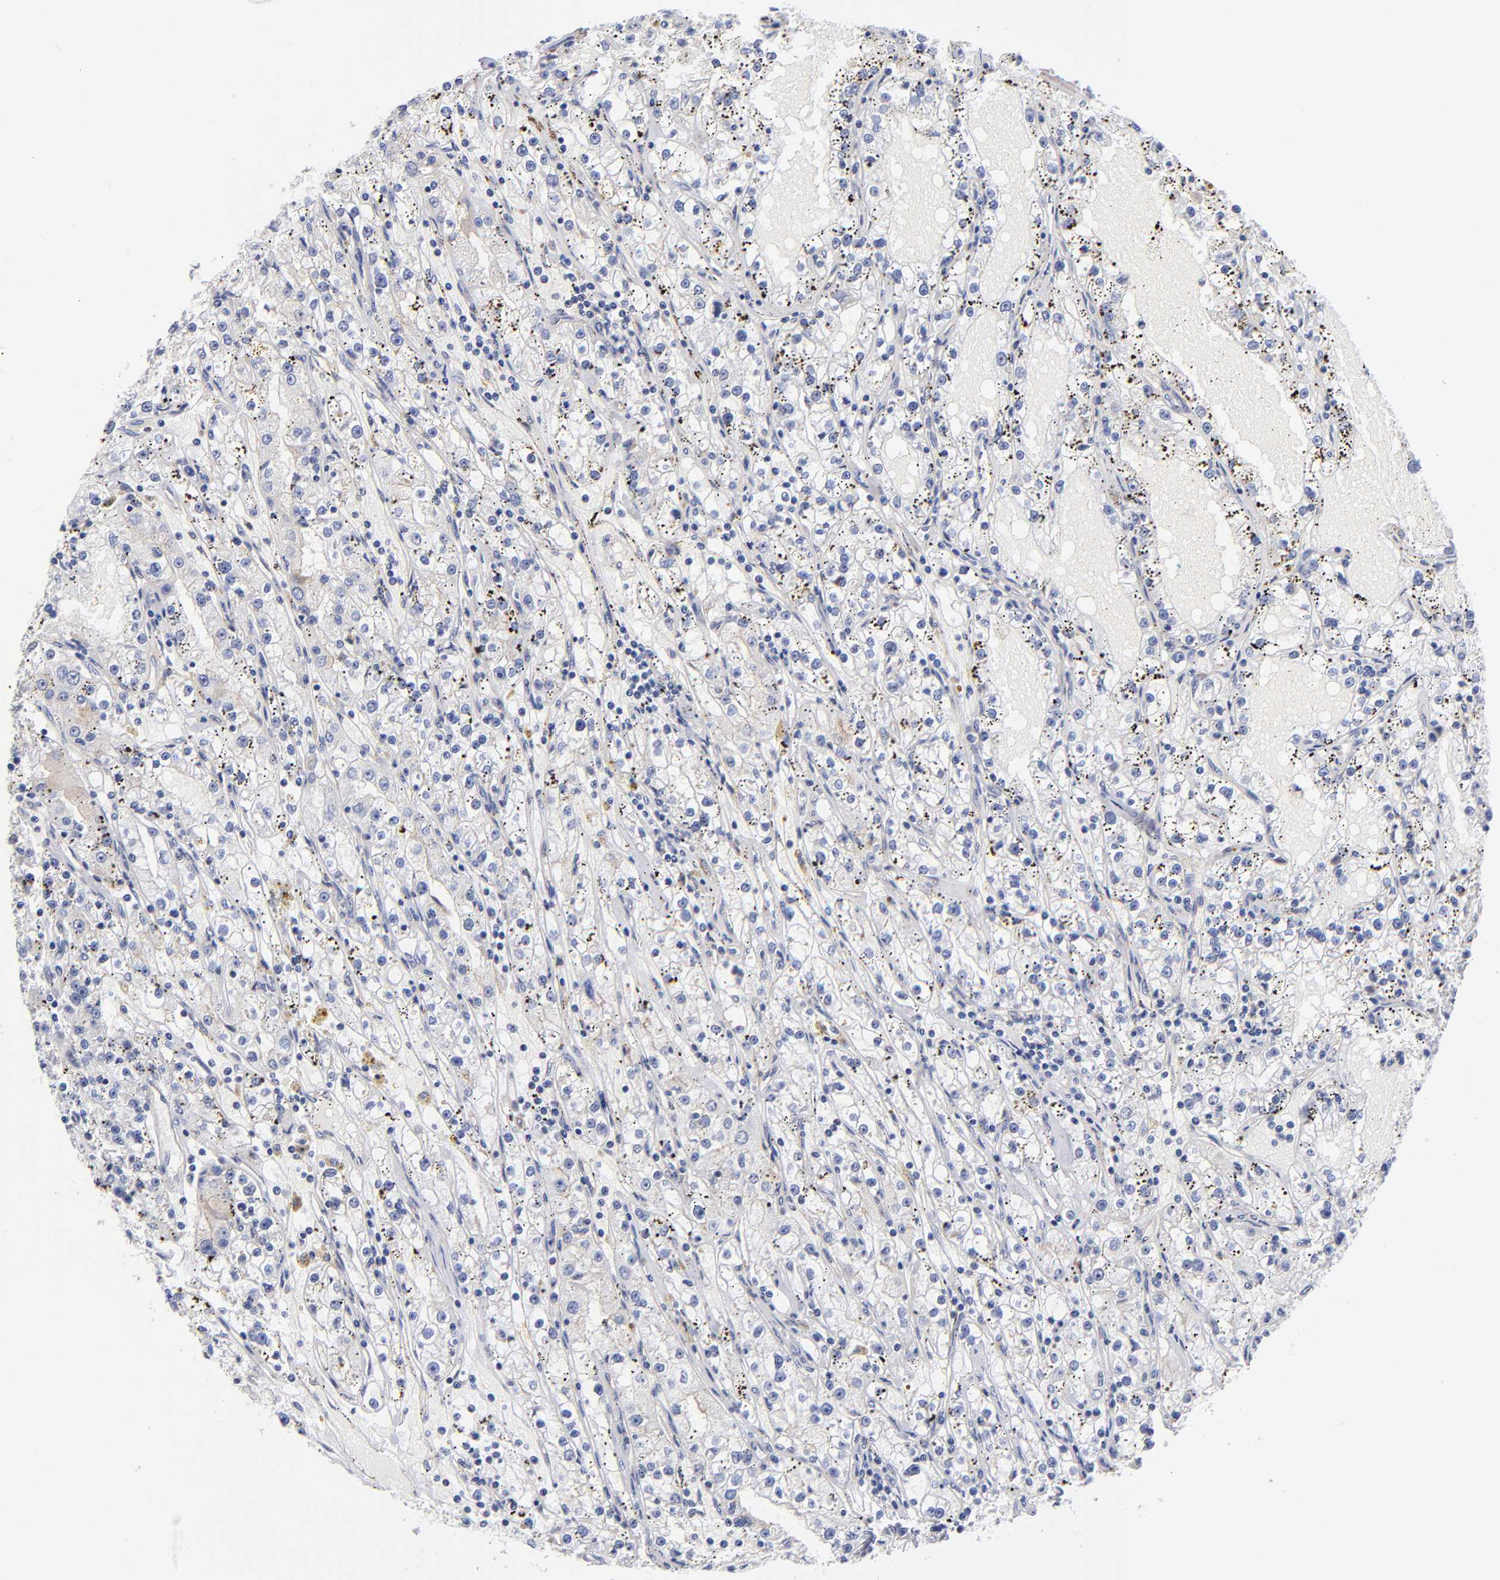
{"staining": {"intensity": "negative", "quantity": "none", "location": "none"}, "tissue": "renal cancer", "cell_type": "Tumor cells", "image_type": "cancer", "snomed": [{"axis": "morphology", "description": "Adenocarcinoma, NOS"}, {"axis": "topography", "description": "Kidney"}], "caption": "DAB (3,3'-diaminobenzidine) immunohistochemical staining of human renal adenocarcinoma demonstrates no significant positivity in tumor cells.", "gene": "GABPA", "patient": {"sex": "male", "age": 56}}